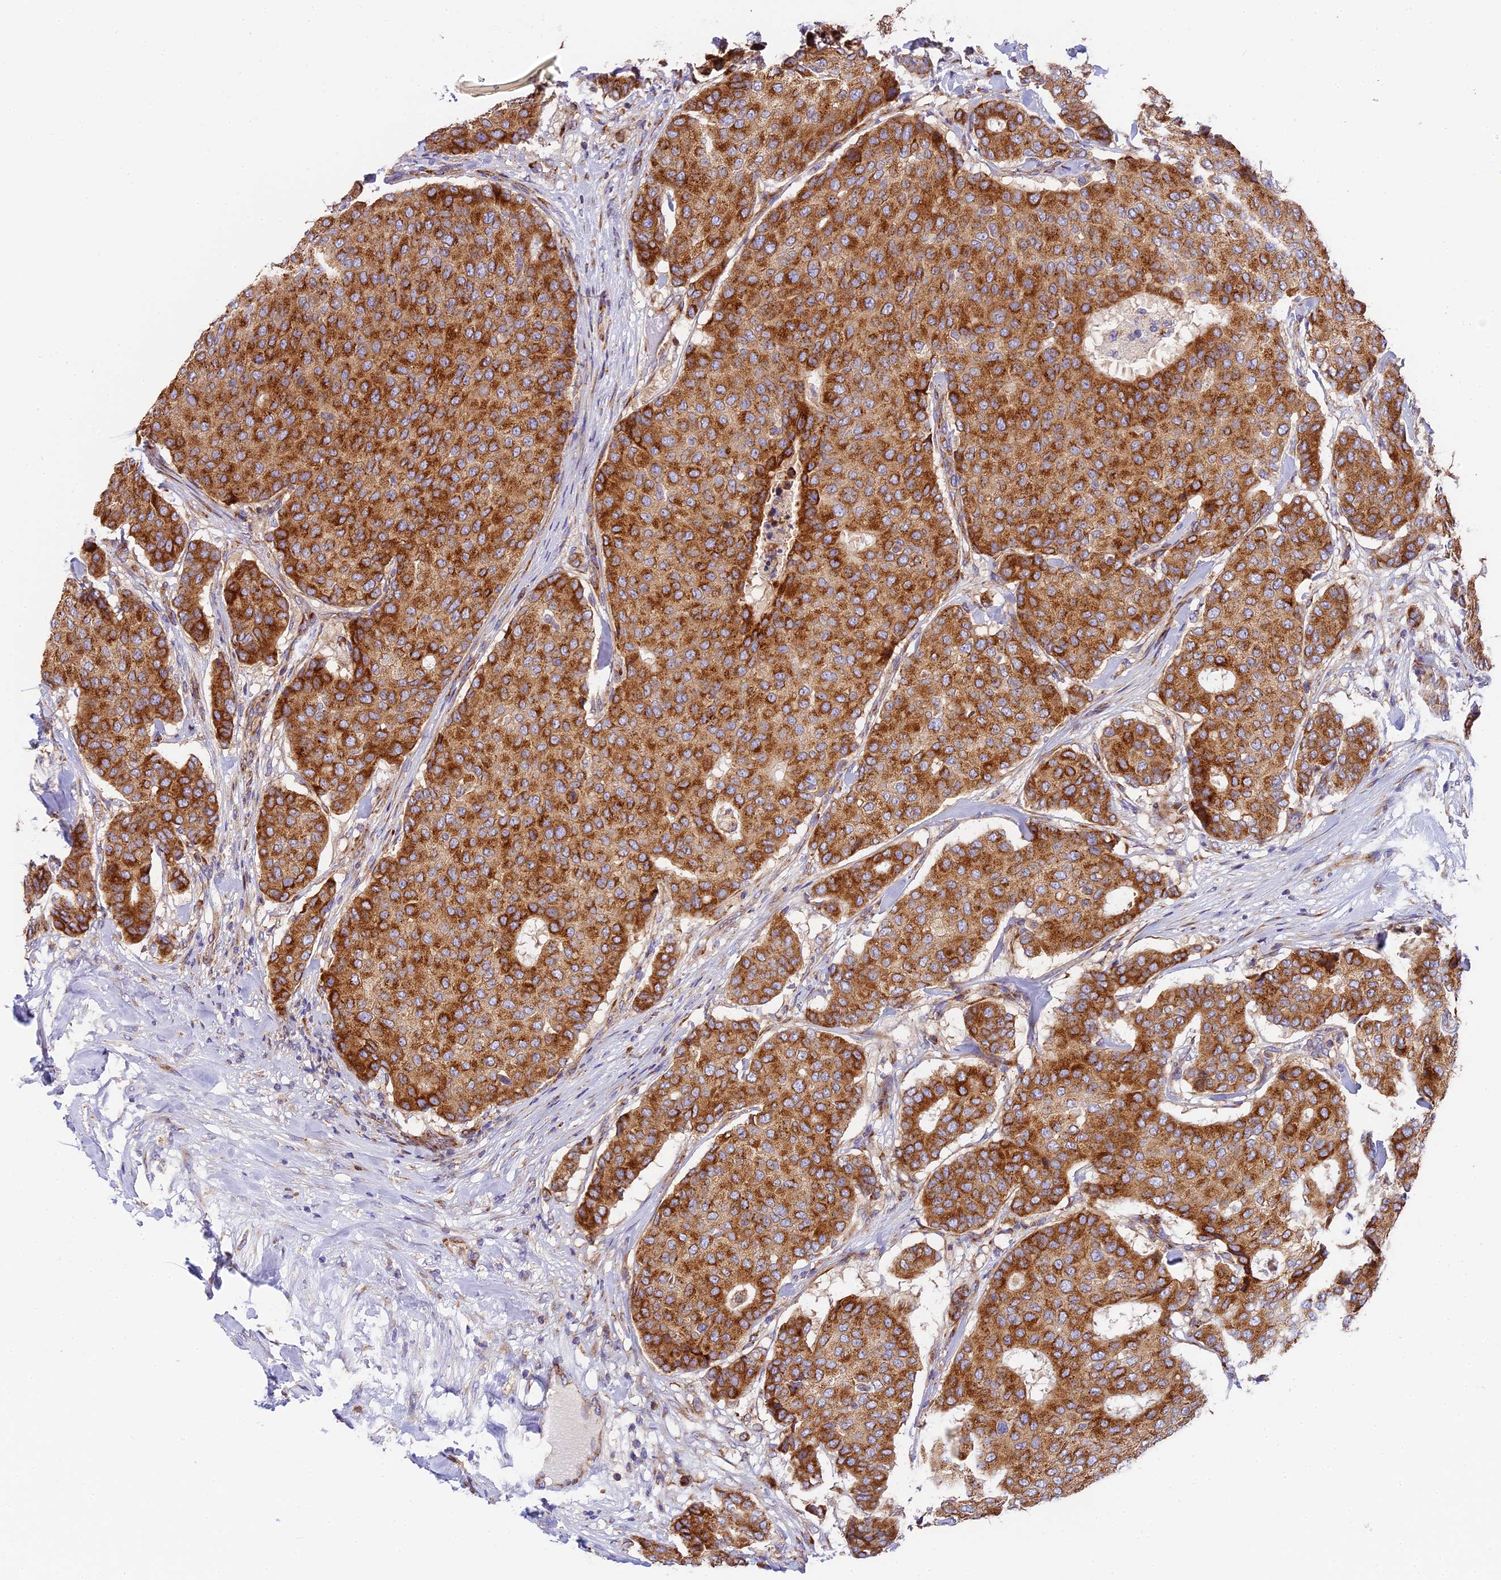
{"staining": {"intensity": "strong", "quantity": ">75%", "location": "cytoplasmic/membranous"}, "tissue": "breast cancer", "cell_type": "Tumor cells", "image_type": "cancer", "snomed": [{"axis": "morphology", "description": "Duct carcinoma"}, {"axis": "topography", "description": "Breast"}], "caption": "A brown stain labels strong cytoplasmic/membranous staining of a protein in human breast cancer tumor cells. (Stains: DAB in brown, nuclei in blue, Microscopy: brightfield microscopy at high magnification).", "gene": "MRAS", "patient": {"sex": "female", "age": 75}}